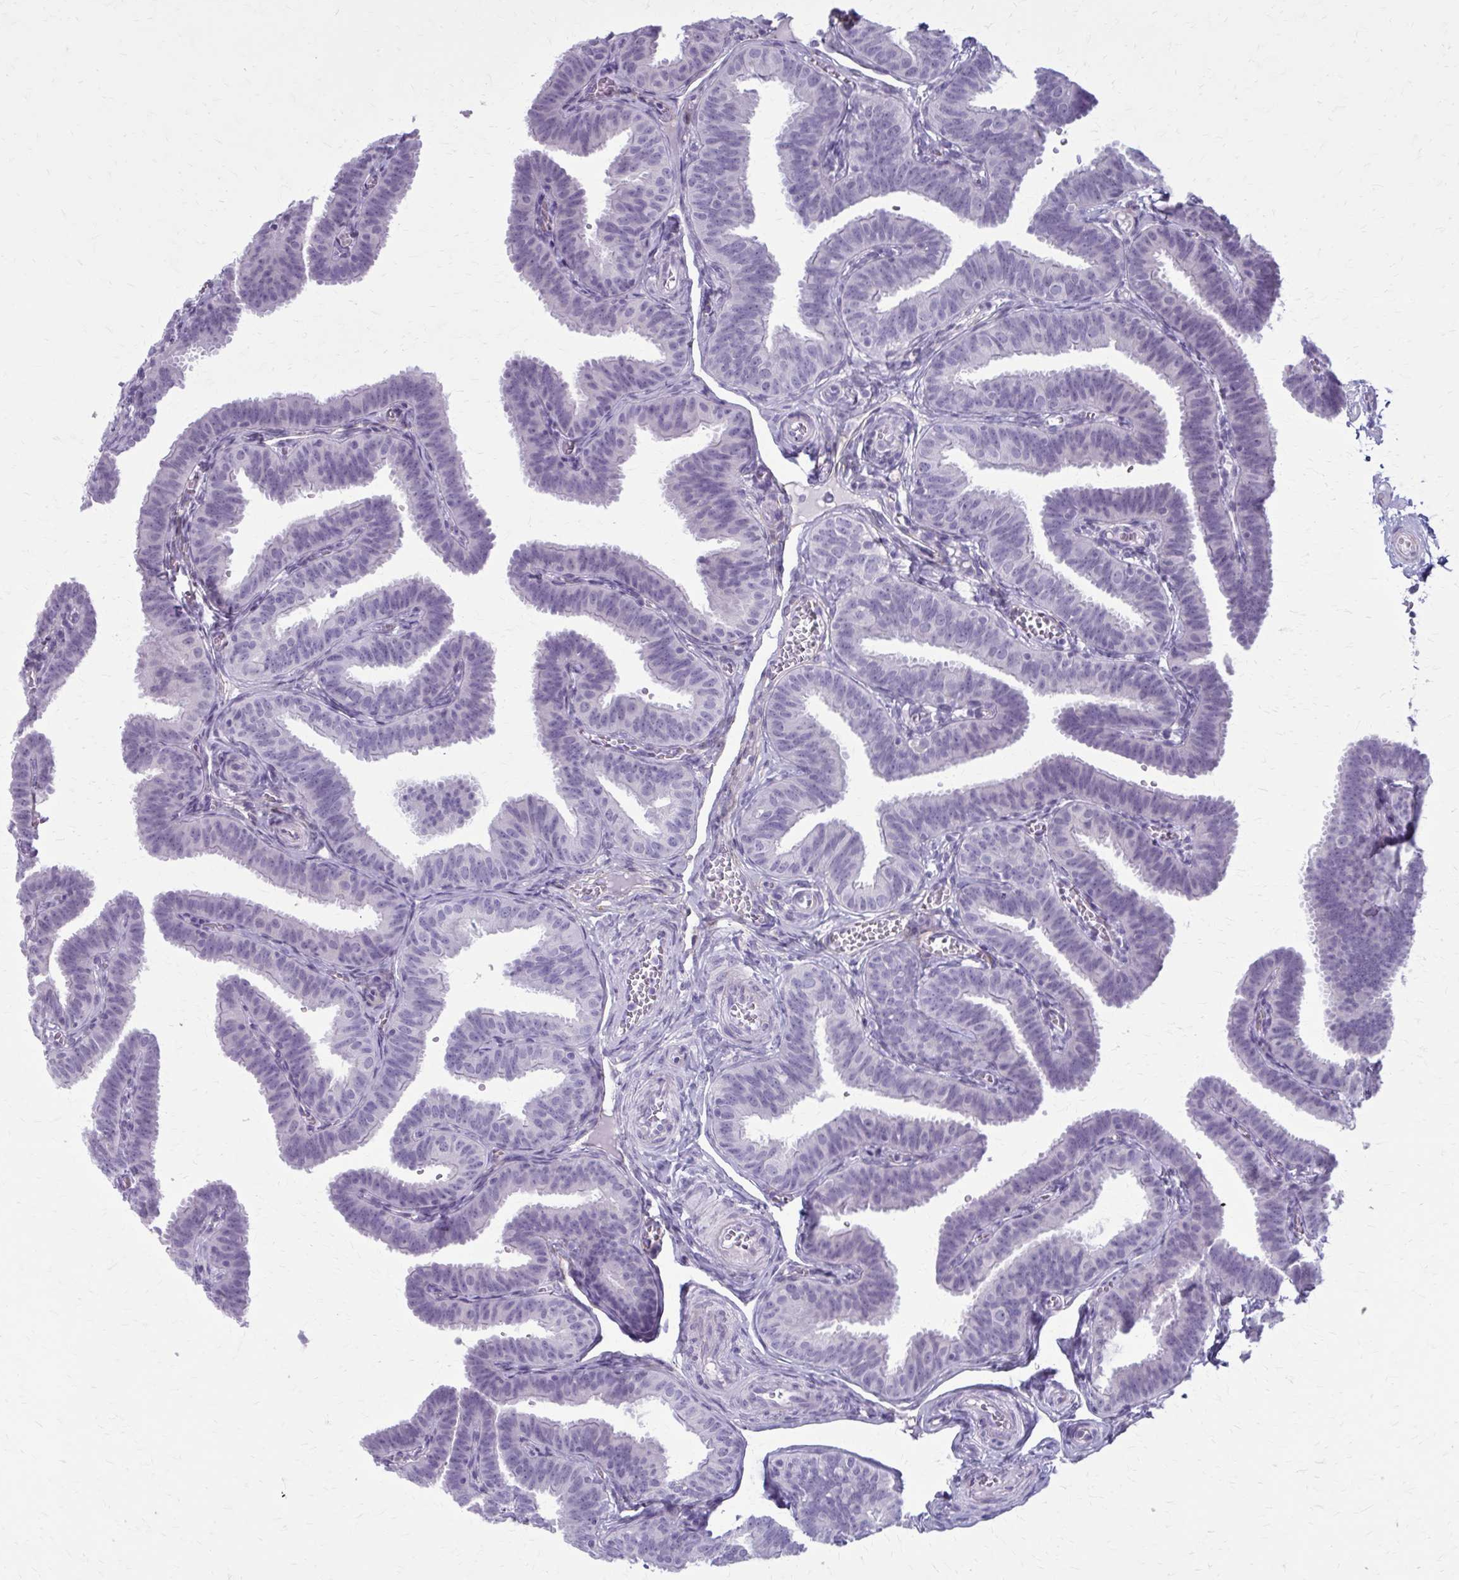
{"staining": {"intensity": "negative", "quantity": "none", "location": "none"}, "tissue": "fallopian tube", "cell_type": "Glandular cells", "image_type": "normal", "snomed": [{"axis": "morphology", "description": "Normal tissue, NOS"}, {"axis": "topography", "description": "Fallopian tube"}], "caption": "Immunohistochemistry (IHC) micrograph of unremarkable fallopian tube stained for a protein (brown), which shows no staining in glandular cells.", "gene": "CASQ2", "patient": {"sex": "female", "age": 25}}